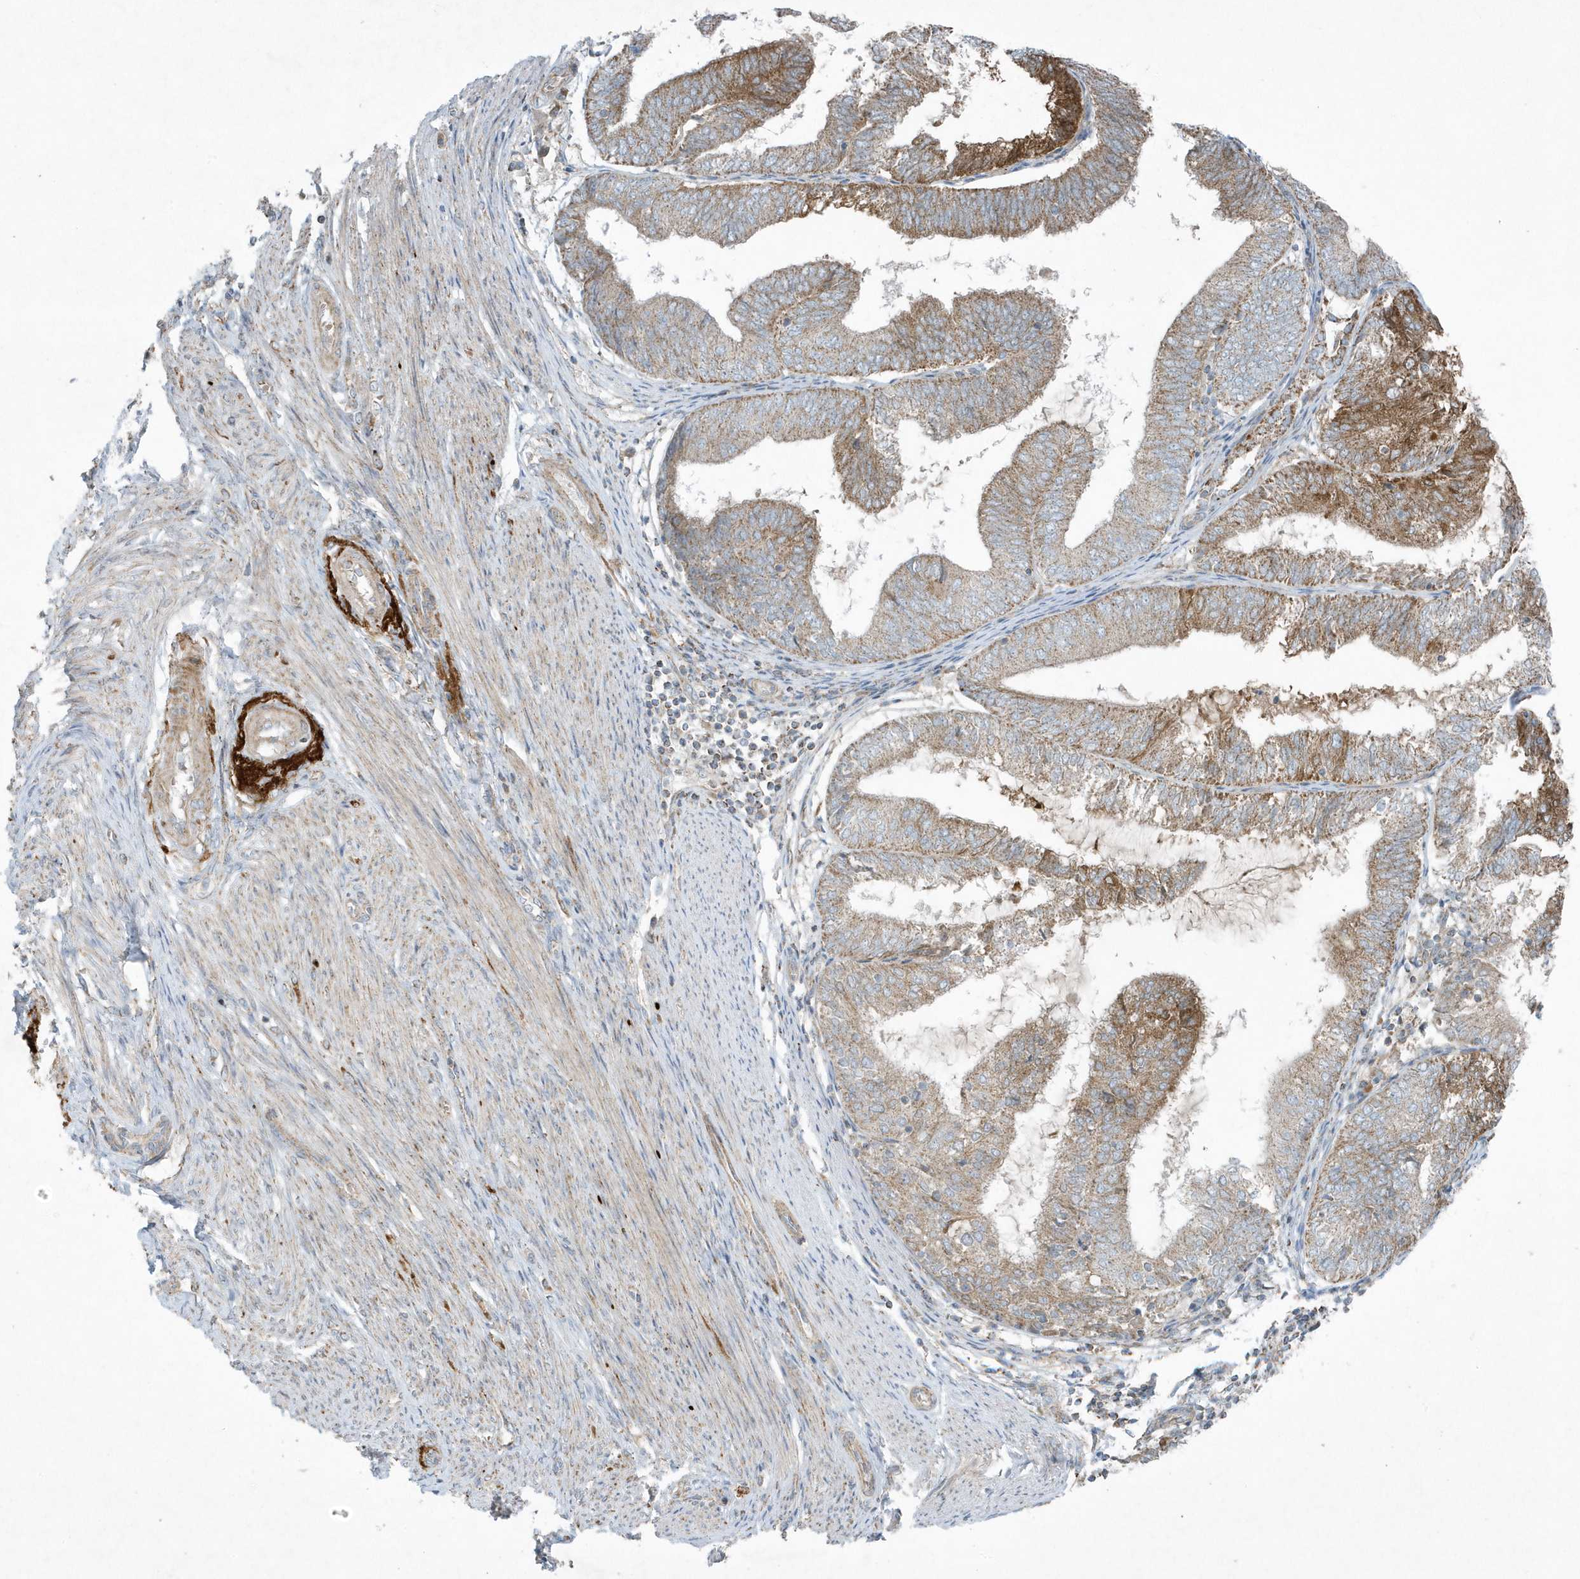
{"staining": {"intensity": "moderate", "quantity": "25%-75%", "location": "cytoplasmic/membranous"}, "tissue": "endometrial cancer", "cell_type": "Tumor cells", "image_type": "cancer", "snomed": [{"axis": "morphology", "description": "Adenocarcinoma, NOS"}, {"axis": "topography", "description": "Endometrium"}], "caption": "An image of adenocarcinoma (endometrial) stained for a protein shows moderate cytoplasmic/membranous brown staining in tumor cells.", "gene": "SLC38A2", "patient": {"sex": "female", "age": 81}}